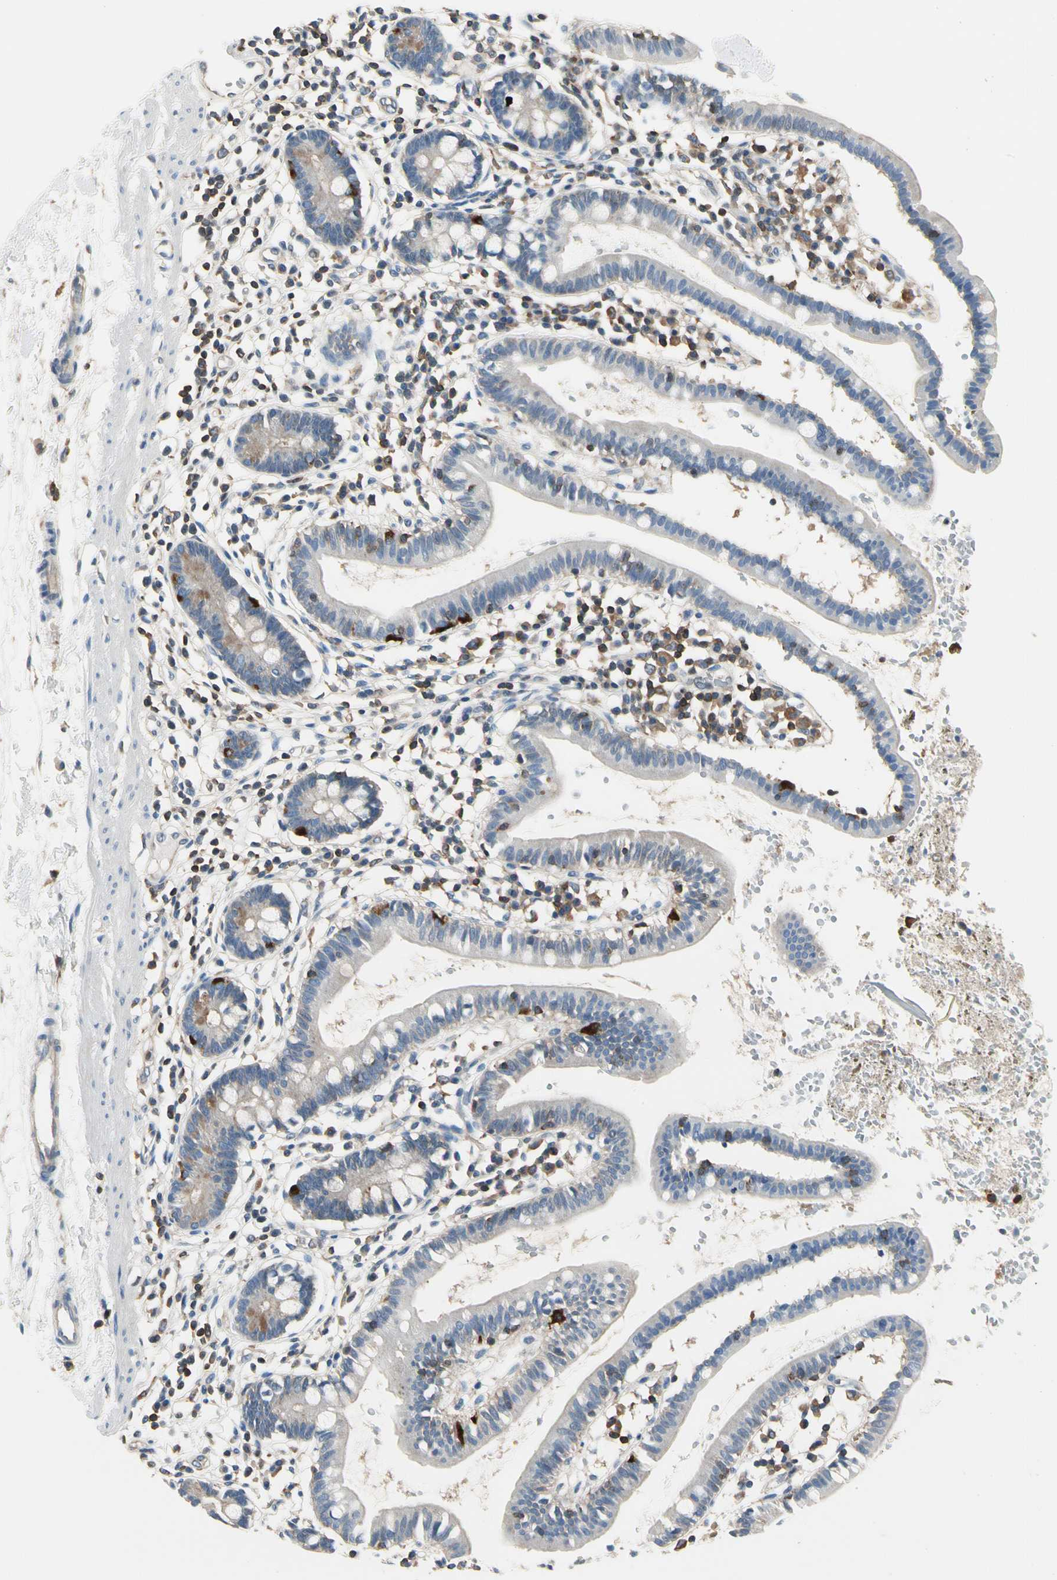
{"staining": {"intensity": "moderate", "quantity": "<25%", "location": "cytoplasmic/membranous"}, "tissue": "small intestine", "cell_type": "Glandular cells", "image_type": "normal", "snomed": [{"axis": "morphology", "description": "Normal tissue, NOS"}, {"axis": "topography", "description": "Small intestine"}], "caption": "A brown stain shows moderate cytoplasmic/membranous staining of a protein in glandular cells of benign small intestine.", "gene": "CAPZA2", "patient": {"sex": "female", "age": 37}}